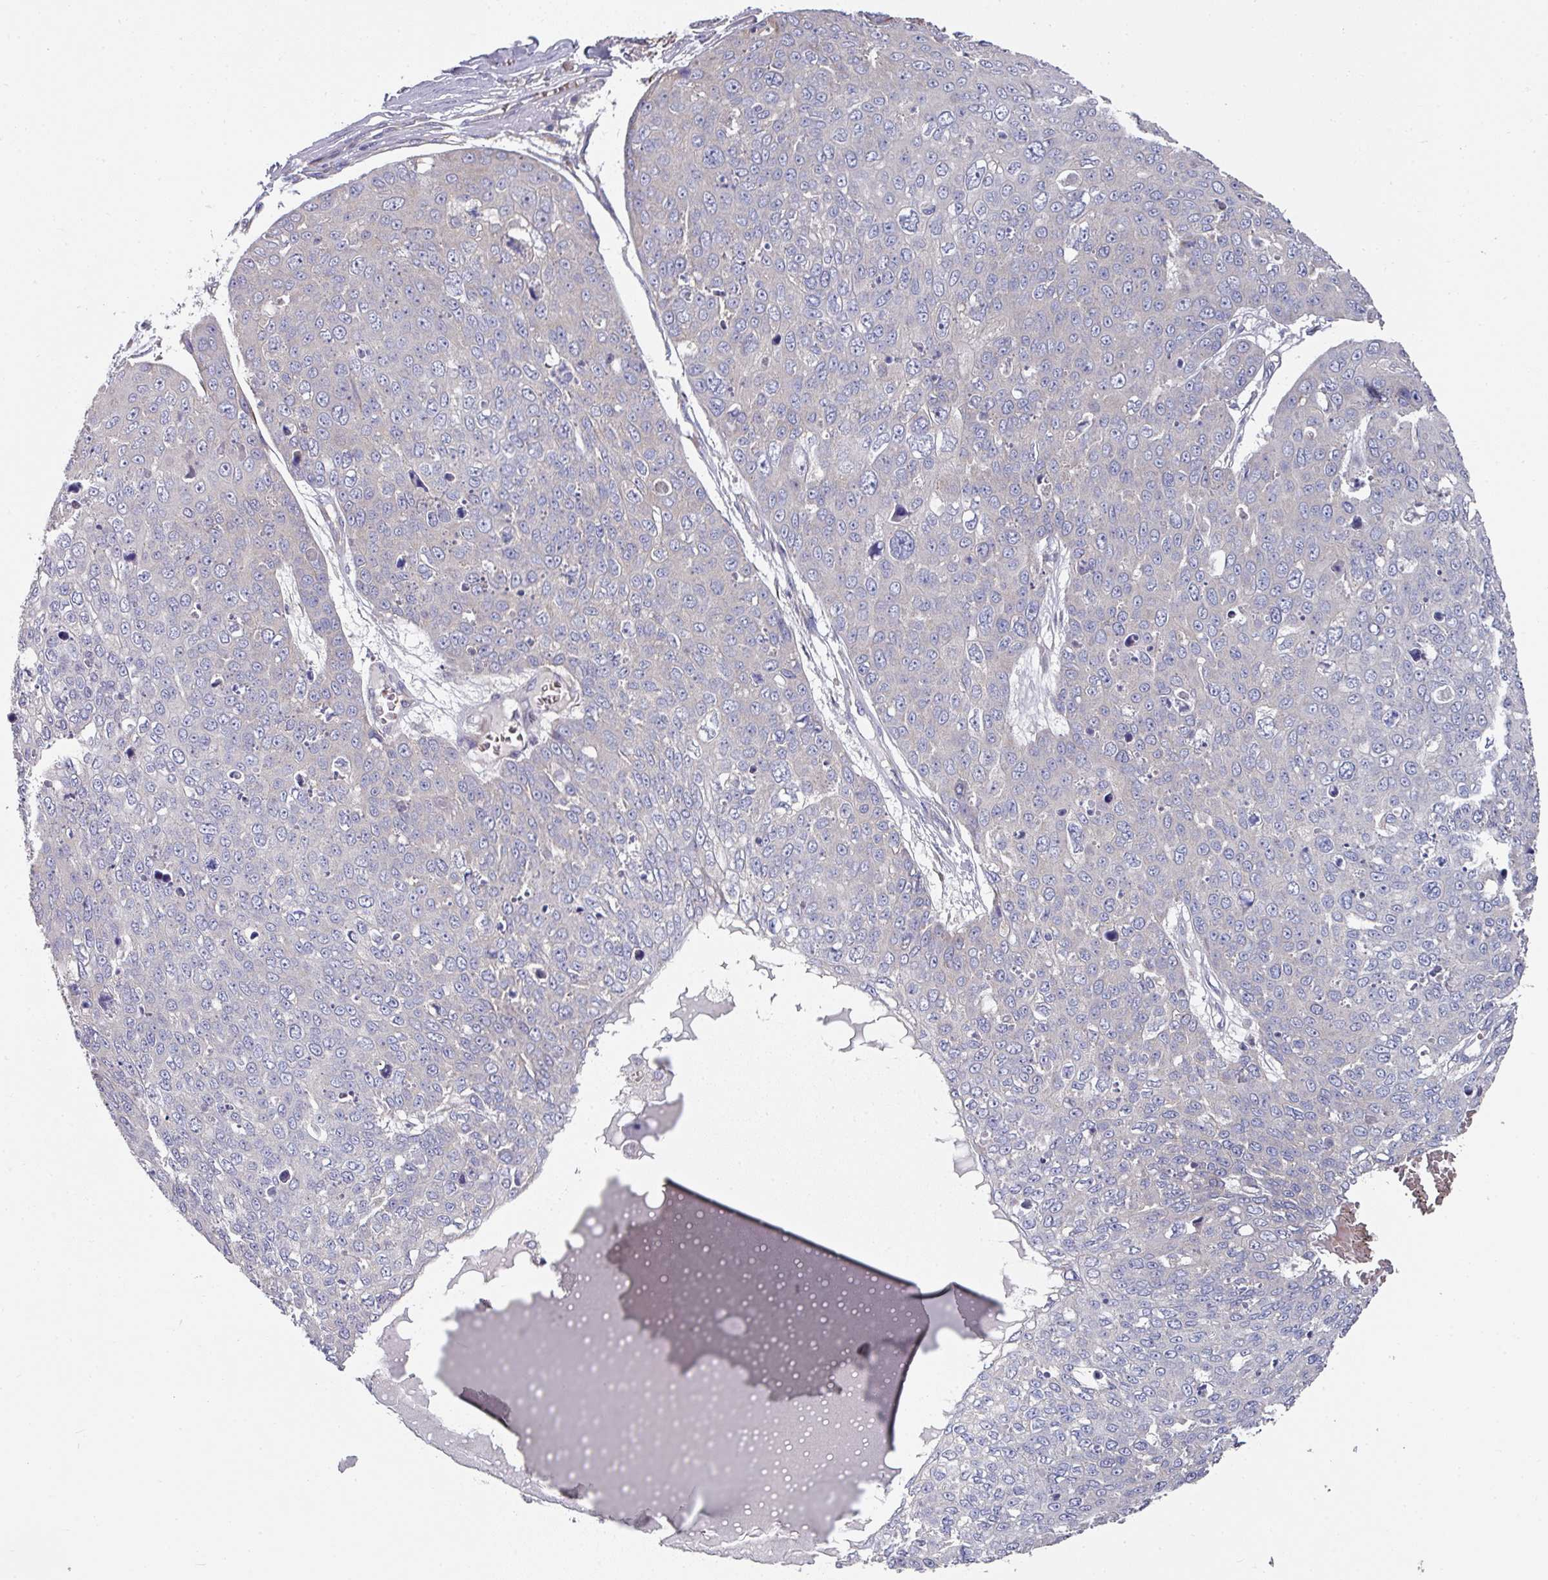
{"staining": {"intensity": "negative", "quantity": "none", "location": "none"}, "tissue": "skin cancer", "cell_type": "Tumor cells", "image_type": "cancer", "snomed": [{"axis": "morphology", "description": "Squamous cell carcinoma, NOS"}, {"axis": "topography", "description": "Skin"}], "caption": "Protein analysis of squamous cell carcinoma (skin) exhibits no significant expression in tumor cells.", "gene": "PYROXD2", "patient": {"sex": "male", "age": 71}}